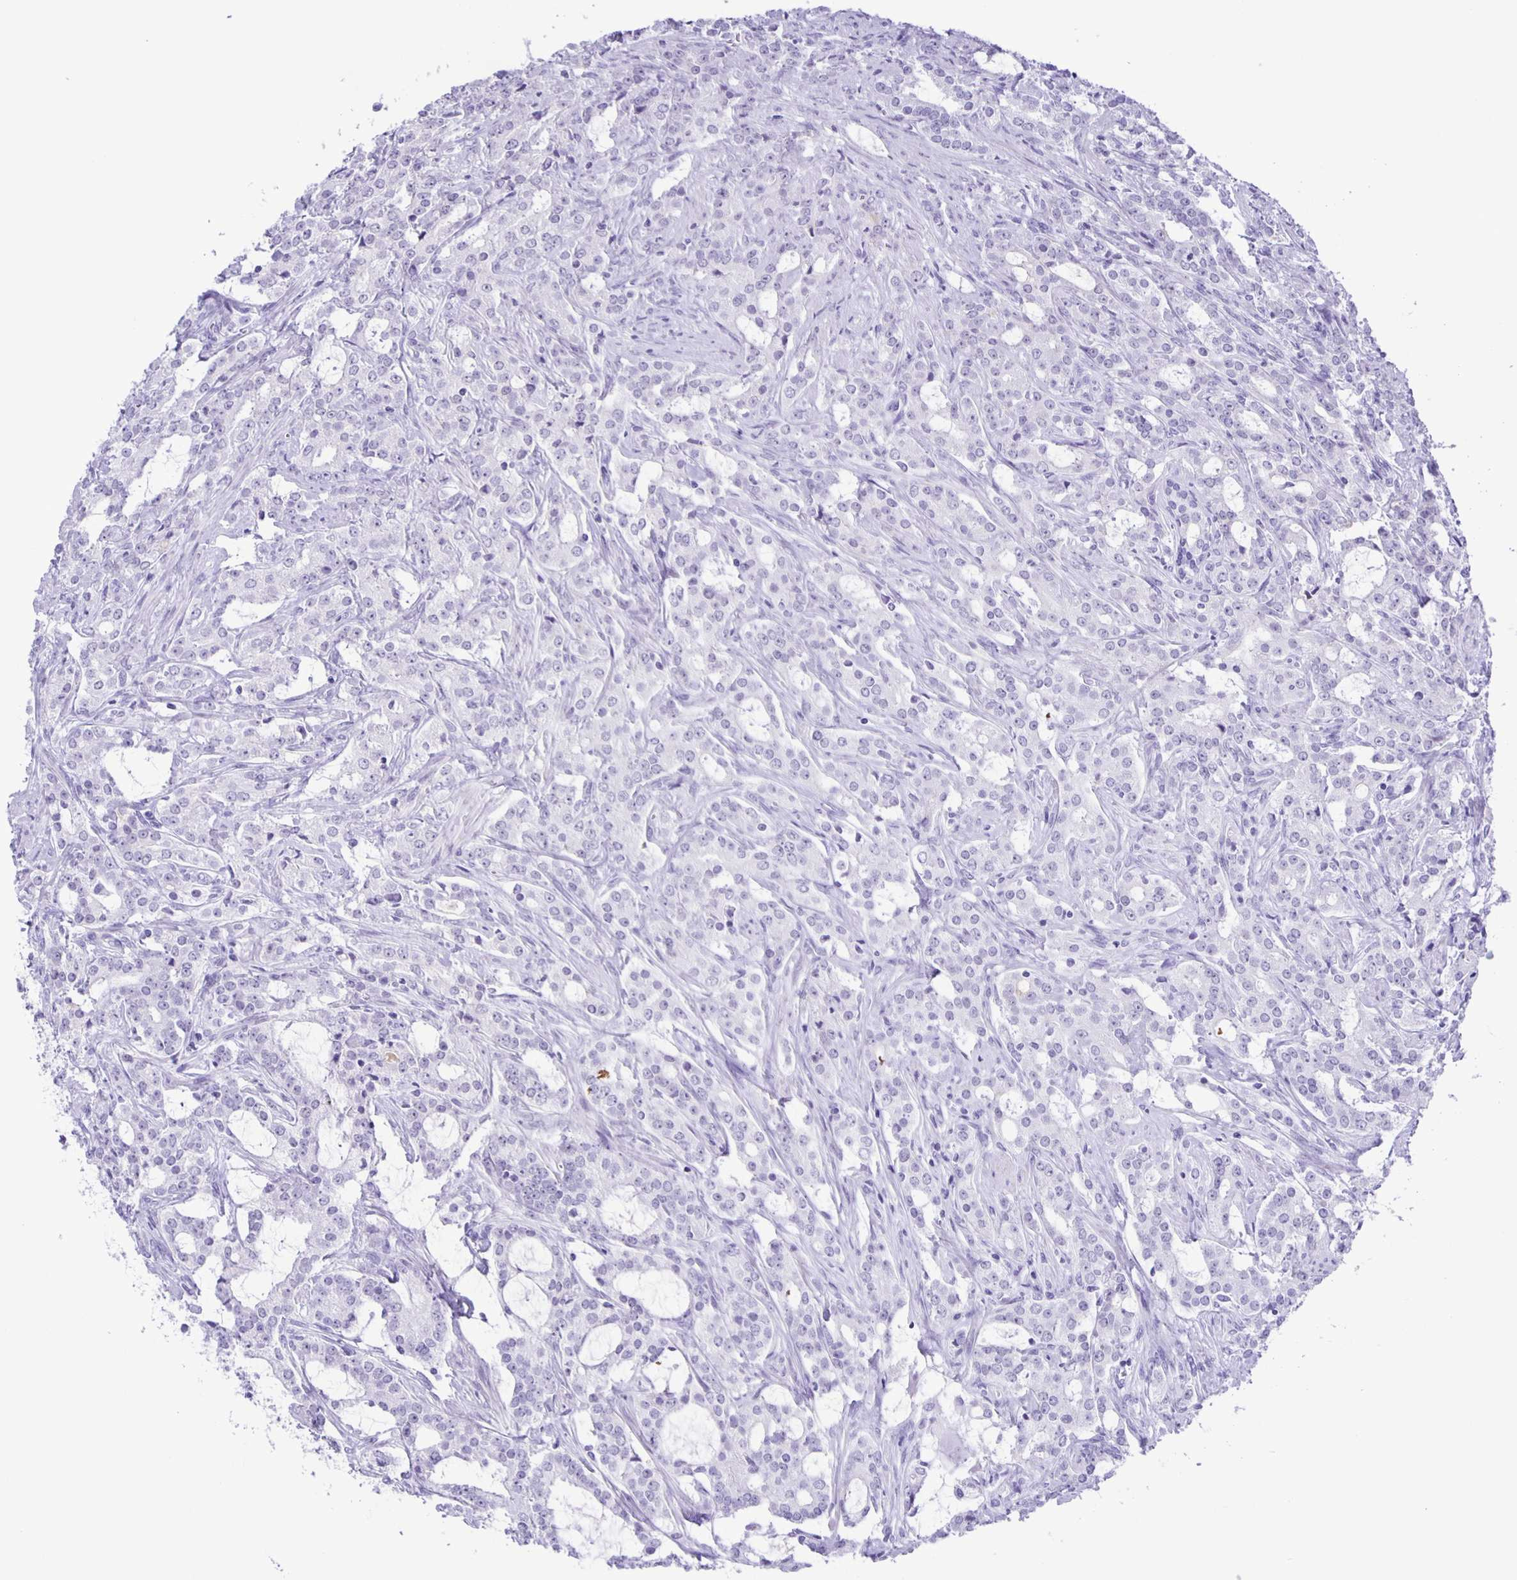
{"staining": {"intensity": "negative", "quantity": "none", "location": "none"}, "tissue": "prostate cancer", "cell_type": "Tumor cells", "image_type": "cancer", "snomed": [{"axis": "morphology", "description": "Adenocarcinoma, Medium grade"}, {"axis": "topography", "description": "Prostate"}], "caption": "This is an immunohistochemistry photomicrograph of prostate medium-grade adenocarcinoma. There is no positivity in tumor cells.", "gene": "EZHIP", "patient": {"sex": "male", "age": 57}}